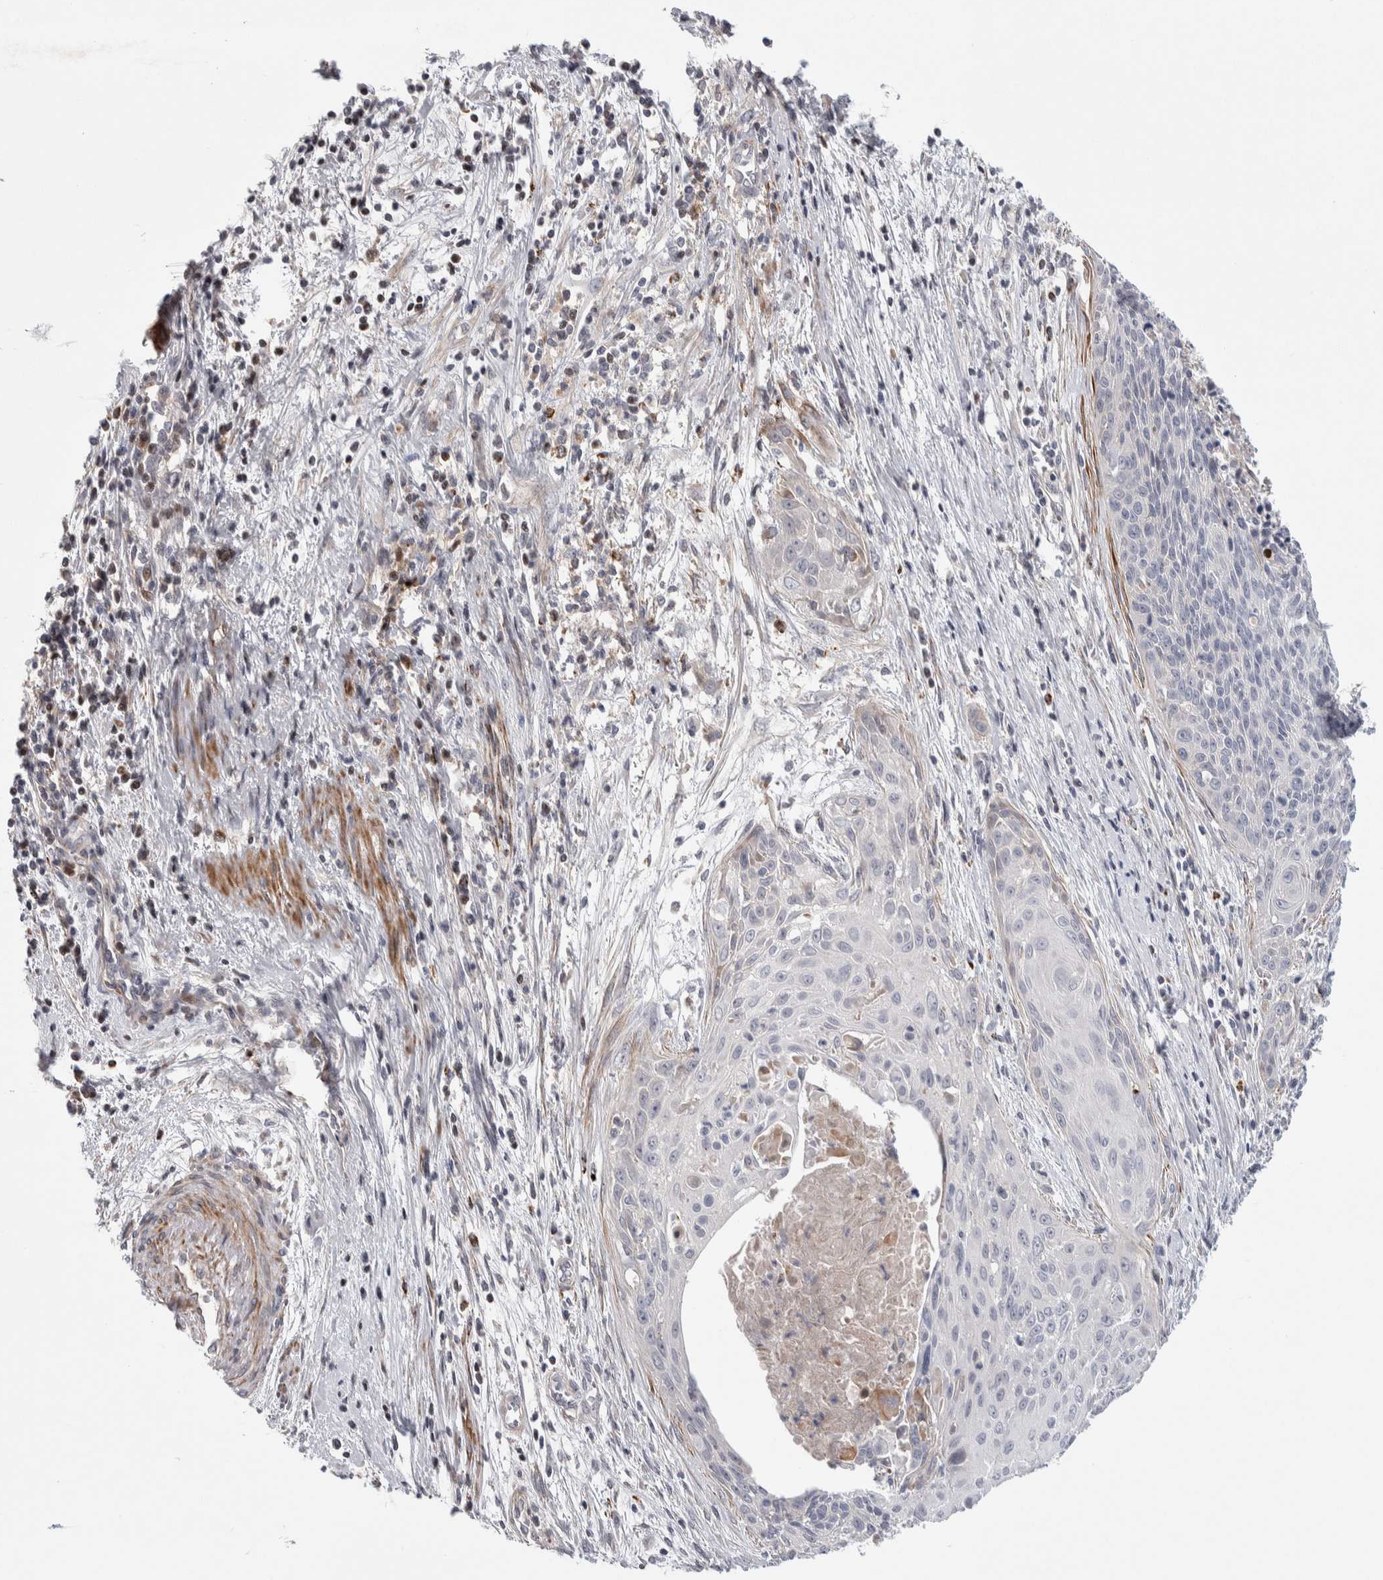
{"staining": {"intensity": "negative", "quantity": "none", "location": "none"}, "tissue": "cervical cancer", "cell_type": "Tumor cells", "image_type": "cancer", "snomed": [{"axis": "morphology", "description": "Squamous cell carcinoma, NOS"}, {"axis": "topography", "description": "Cervix"}], "caption": "Photomicrograph shows no protein staining in tumor cells of cervical squamous cell carcinoma tissue.", "gene": "PSMG3", "patient": {"sex": "female", "age": 55}}